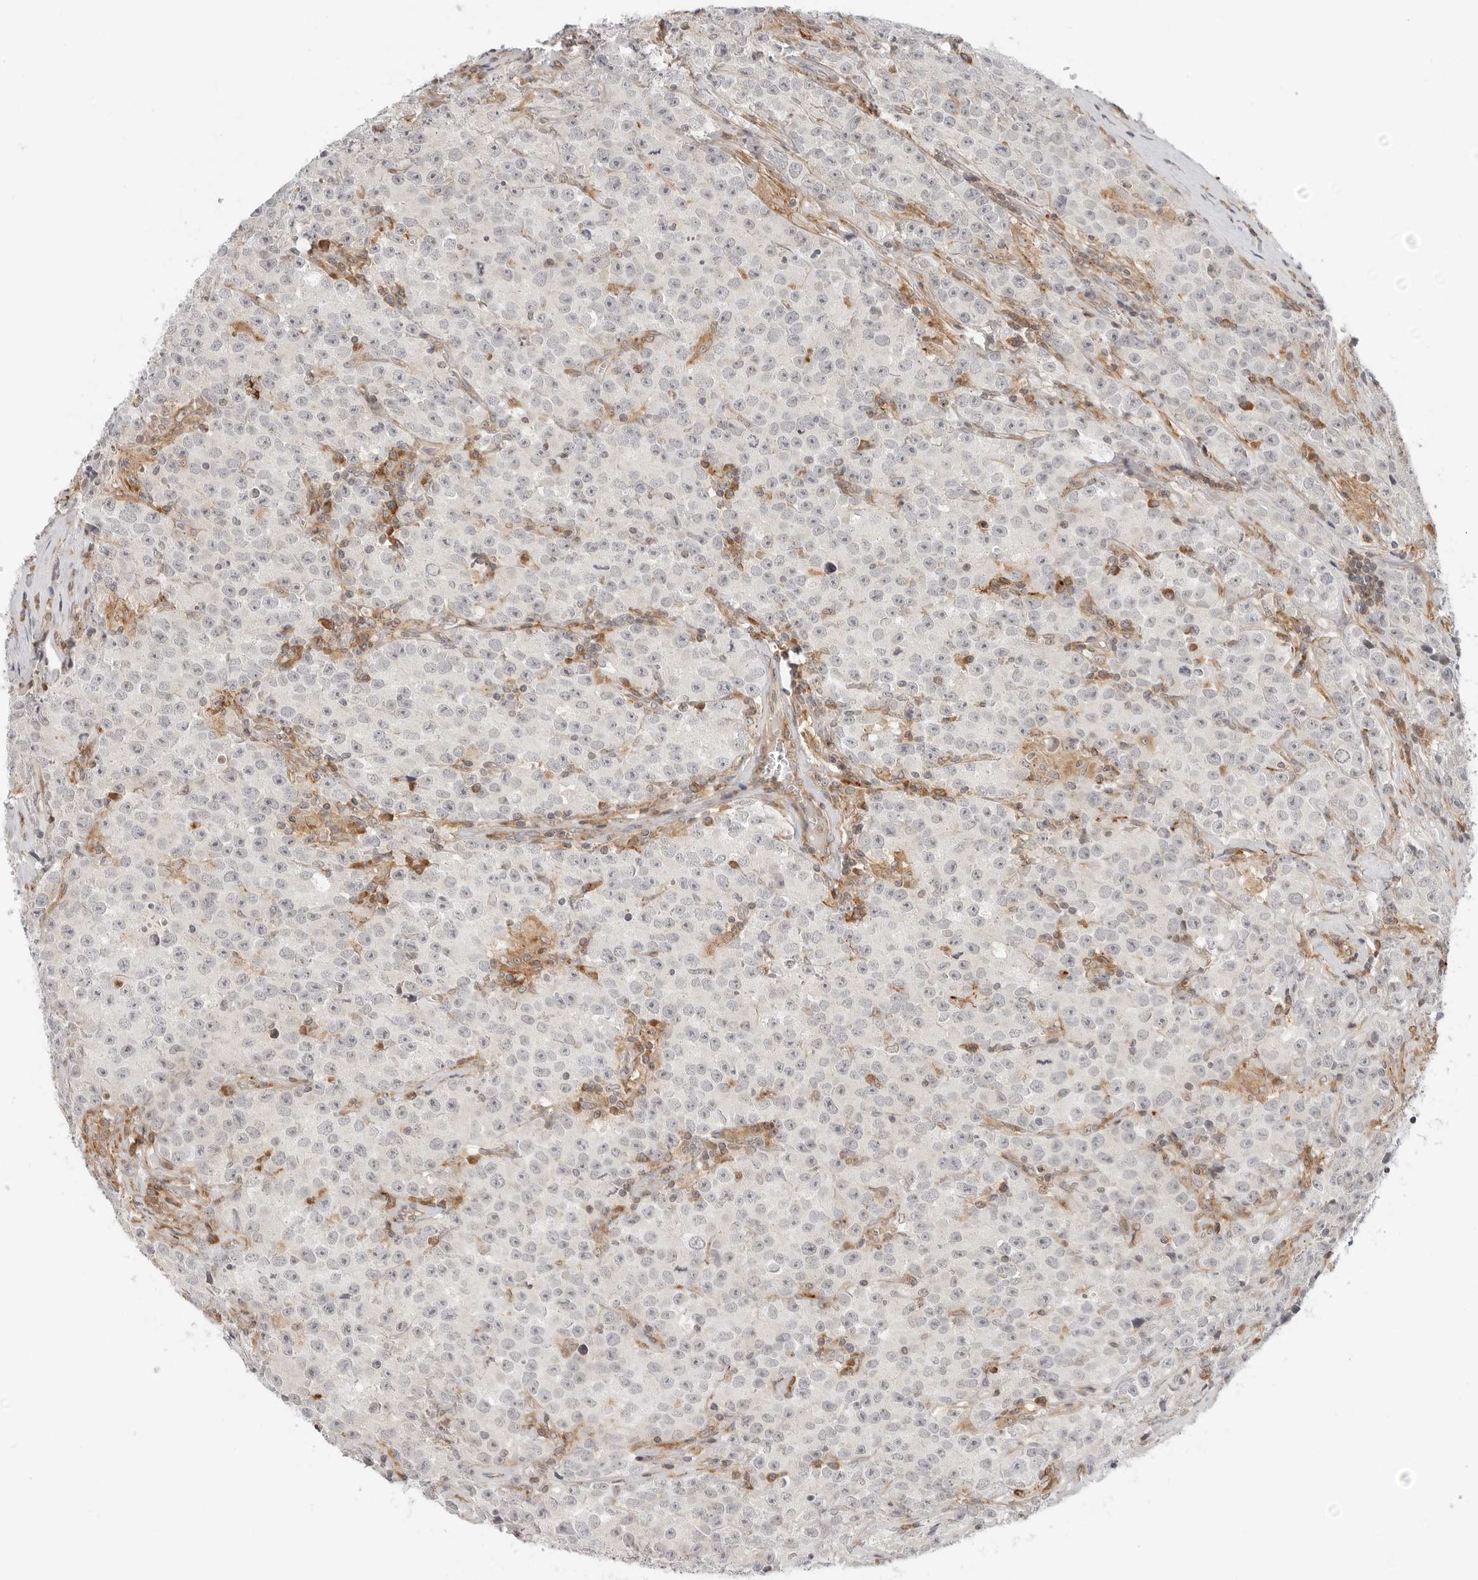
{"staining": {"intensity": "negative", "quantity": "none", "location": "none"}, "tissue": "testis cancer", "cell_type": "Tumor cells", "image_type": "cancer", "snomed": [{"axis": "morphology", "description": "Seminoma, NOS"}, {"axis": "morphology", "description": "Carcinoma, Embryonal, NOS"}, {"axis": "topography", "description": "Testis"}], "caption": "Tumor cells are negative for brown protein staining in testis cancer.", "gene": "C1QTNF1", "patient": {"sex": "male", "age": 43}}